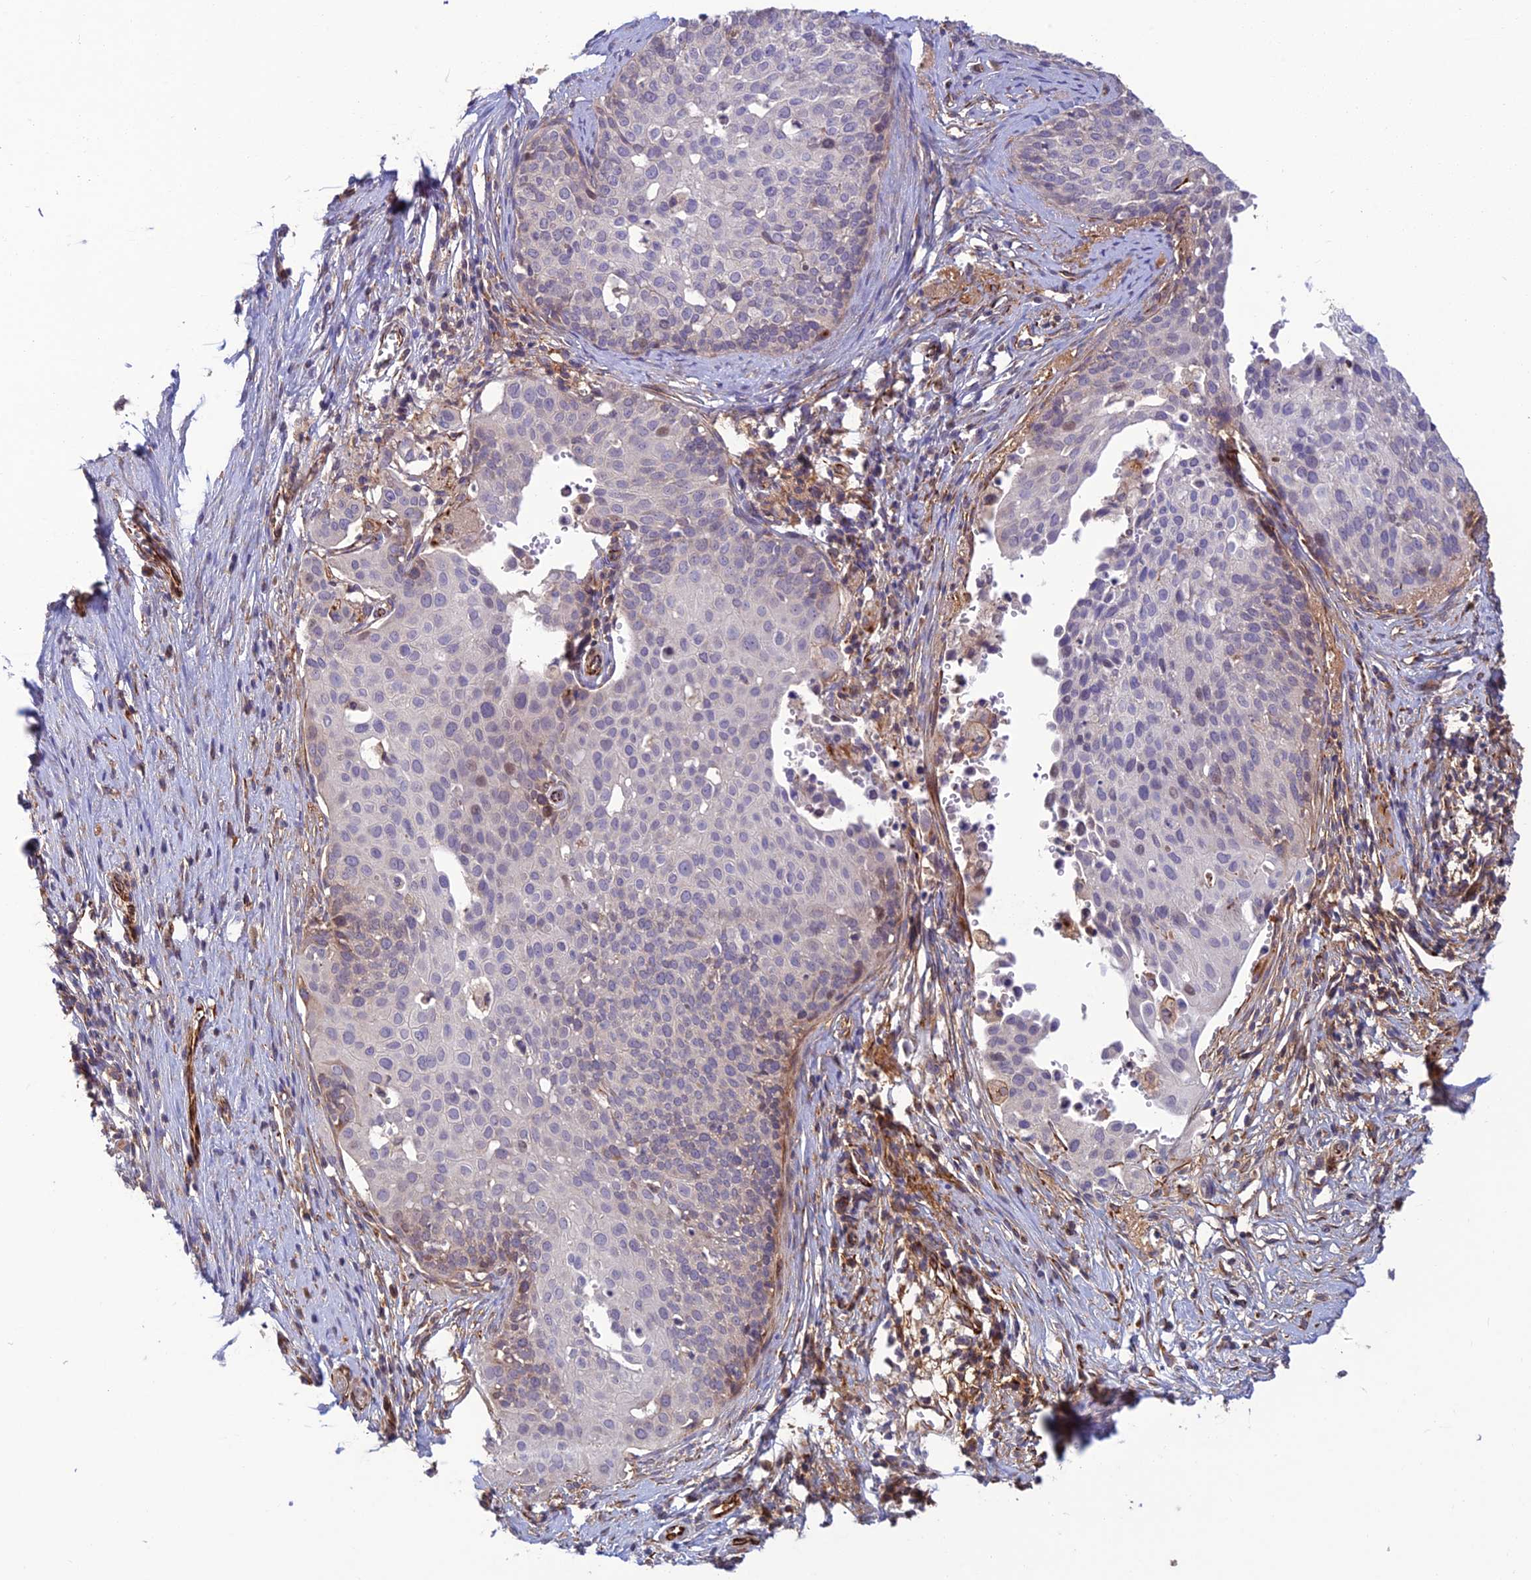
{"staining": {"intensity": "negative", "quantity": "none", "location": "none"}, "tissue": "cervical cancer", "cell_type": "Tumor cells", "image_type": "cancer", "snomed": [{"axis": "morphology", "description": "Squamous cell carcinoma, NOS"}, {"axis": "topography", "description": "Cervix"}], "caption": "This is a photomicrograph of immunohistochemistry (IHC) staining of cervical cancer, which shows no expression in tumor cells.", "gene": "ST8SIA5", "patient": {"sex": "female", "age": 44}}